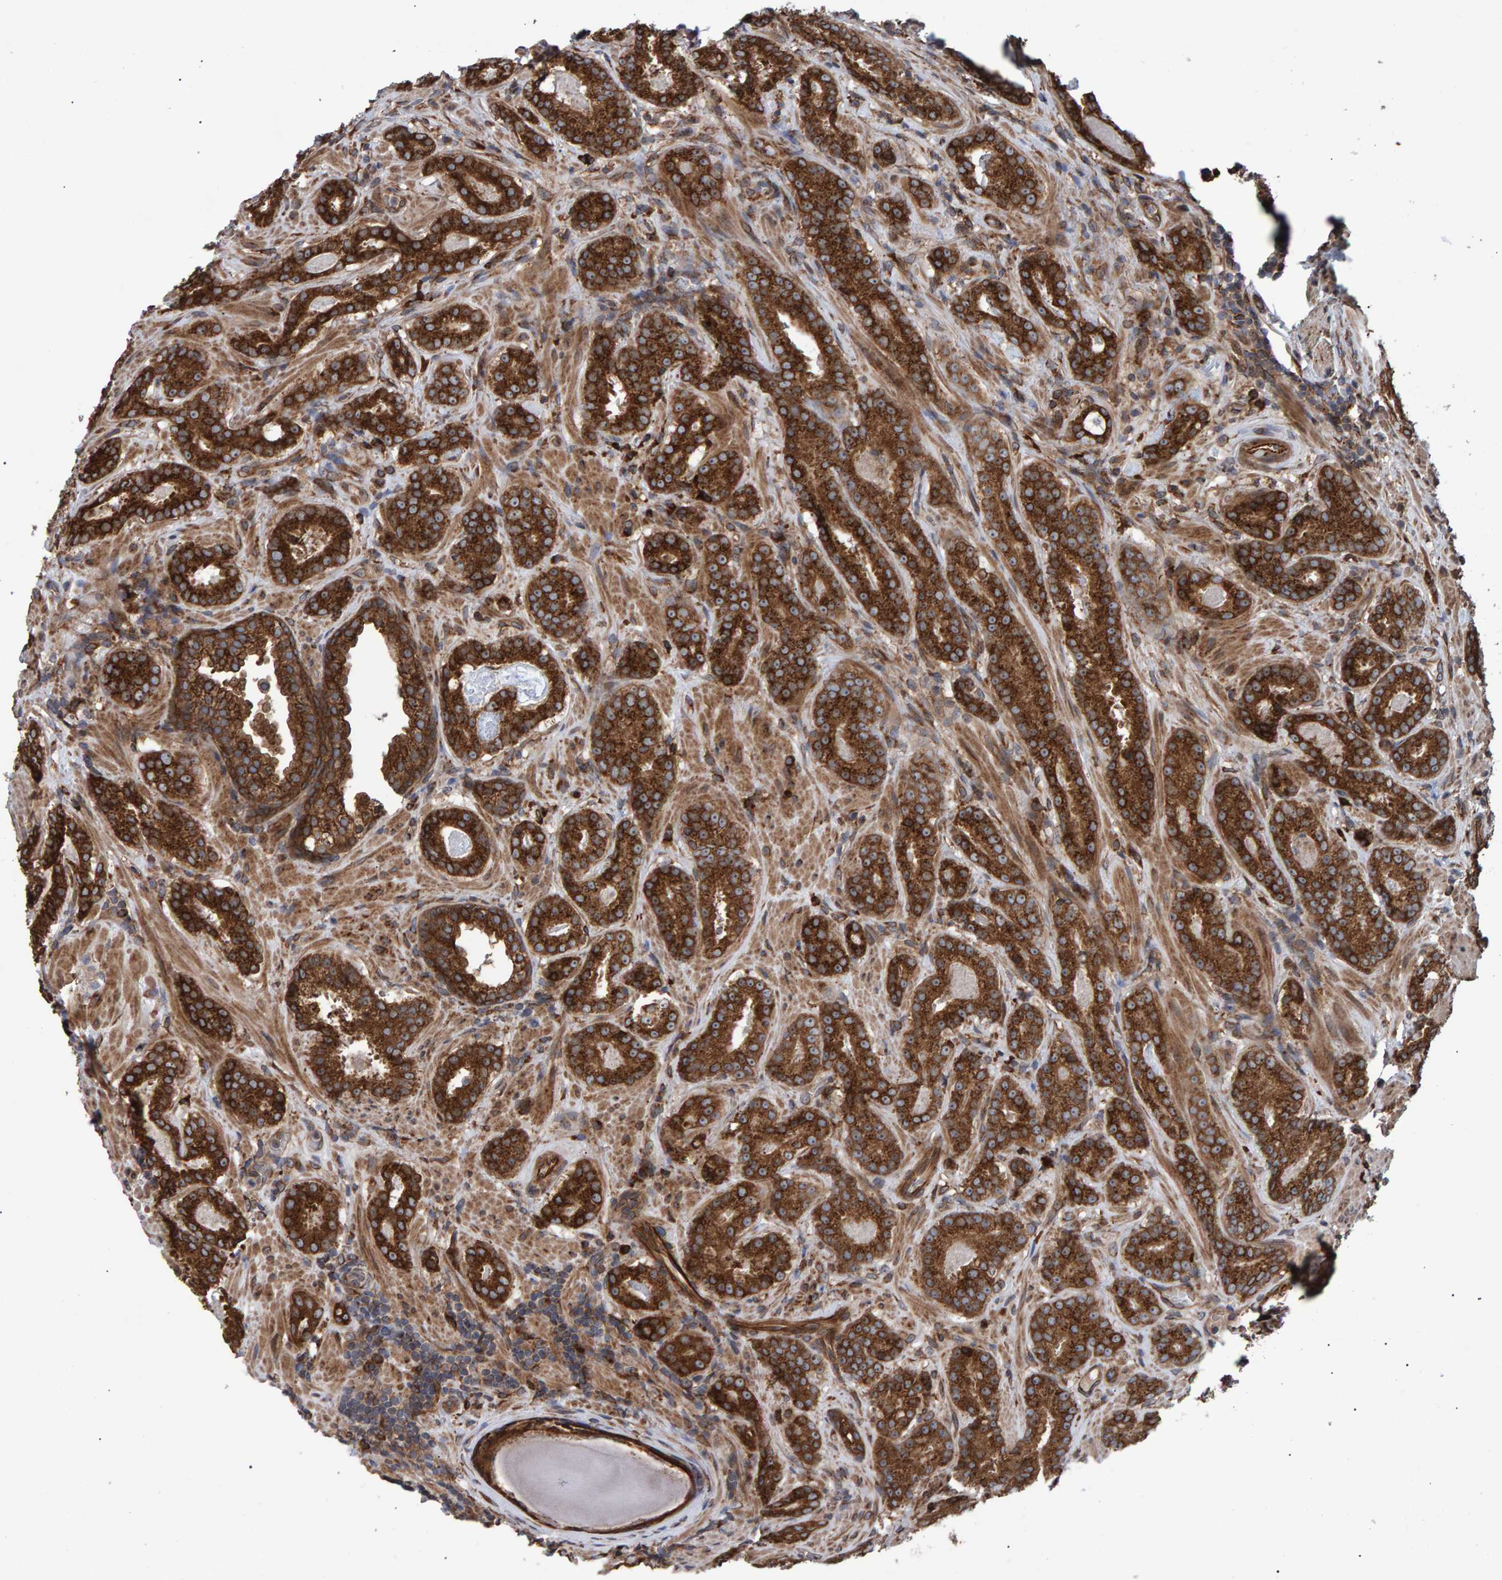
{"staining": {"intensity": "strong", "quantity": ">75%", "location": "cytoplasmic/membranous"}, "tissue": "prostate cancer", "cell_type": "Tumor cells", "image_type": "cancer", "snomed": [{"axis": "morphology", "description": "Adenocarcinoma, Low grade"}, {"axis": "topography", "description": "Prostate"}], "caption": "This histopathology image reveals immunohistochemistry (IHC) staining of human adenocarcinoma (low-grade) (prostate), with high strong cytoplasmic/membranous positivity in about >75% of tumor cells.", "gene": "FAM117A", "patient": {"sex": "male", "age": 69}}